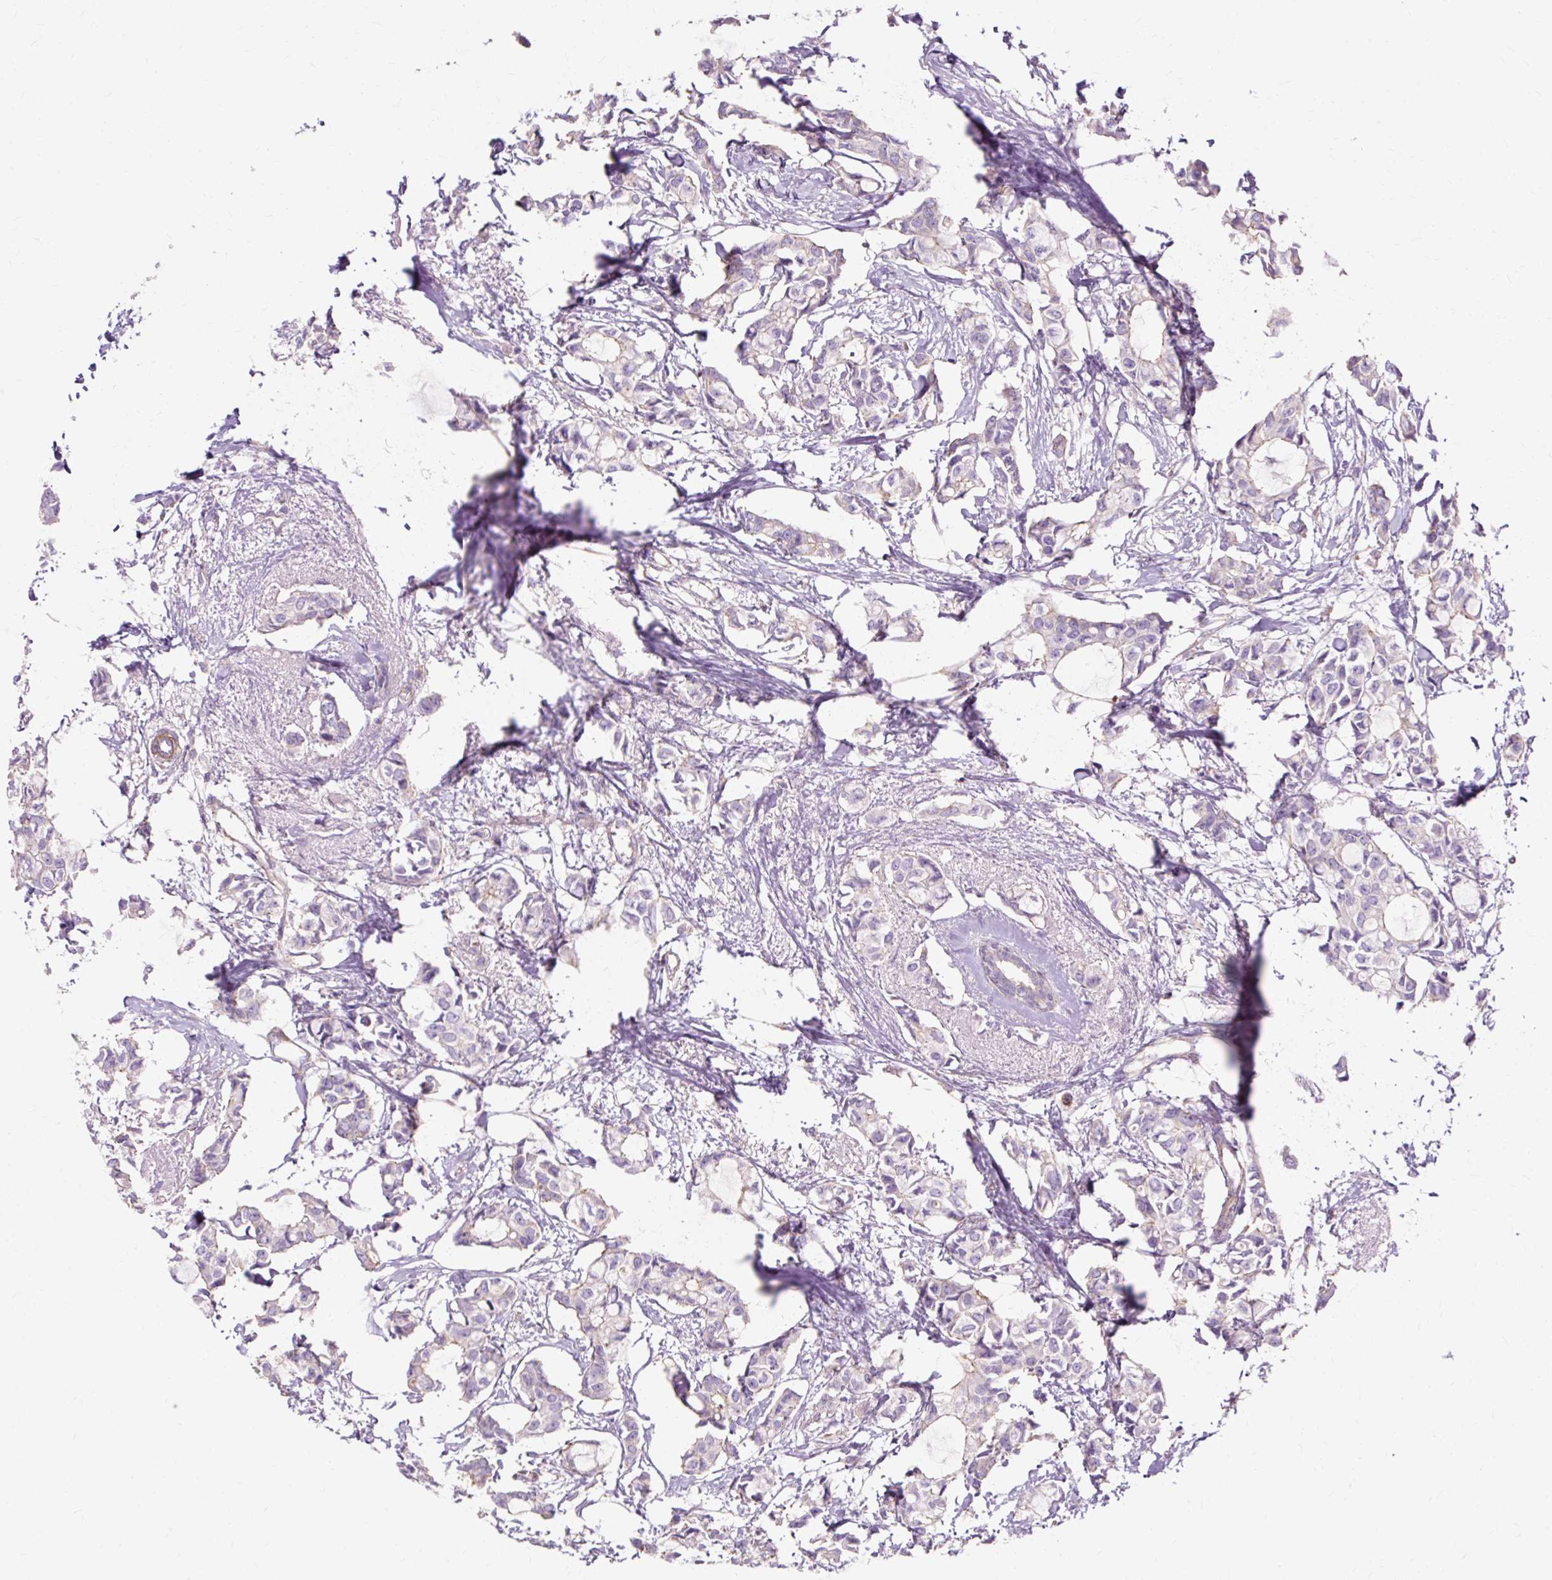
{"staining": {"intensity": "negative", "quantity": "none", "location": "none"}, "tissue": "breast cancer", "cell_type": "Tumor cells", "image_type": "cancer", "snomed": [{"axis": "morphology", "description": "Duct carcinoma"}, {"axis": "topography", "description": "Breast"}], "caption": "Immunohistochemistry (IHC) micrograph of human breast cancer (intraductal carcinoma) stained for a protein (brown), which shows no expression in tumor cells.", "gene": "TBC1D2B", "patient": {"sex": "female", "age": 73}}